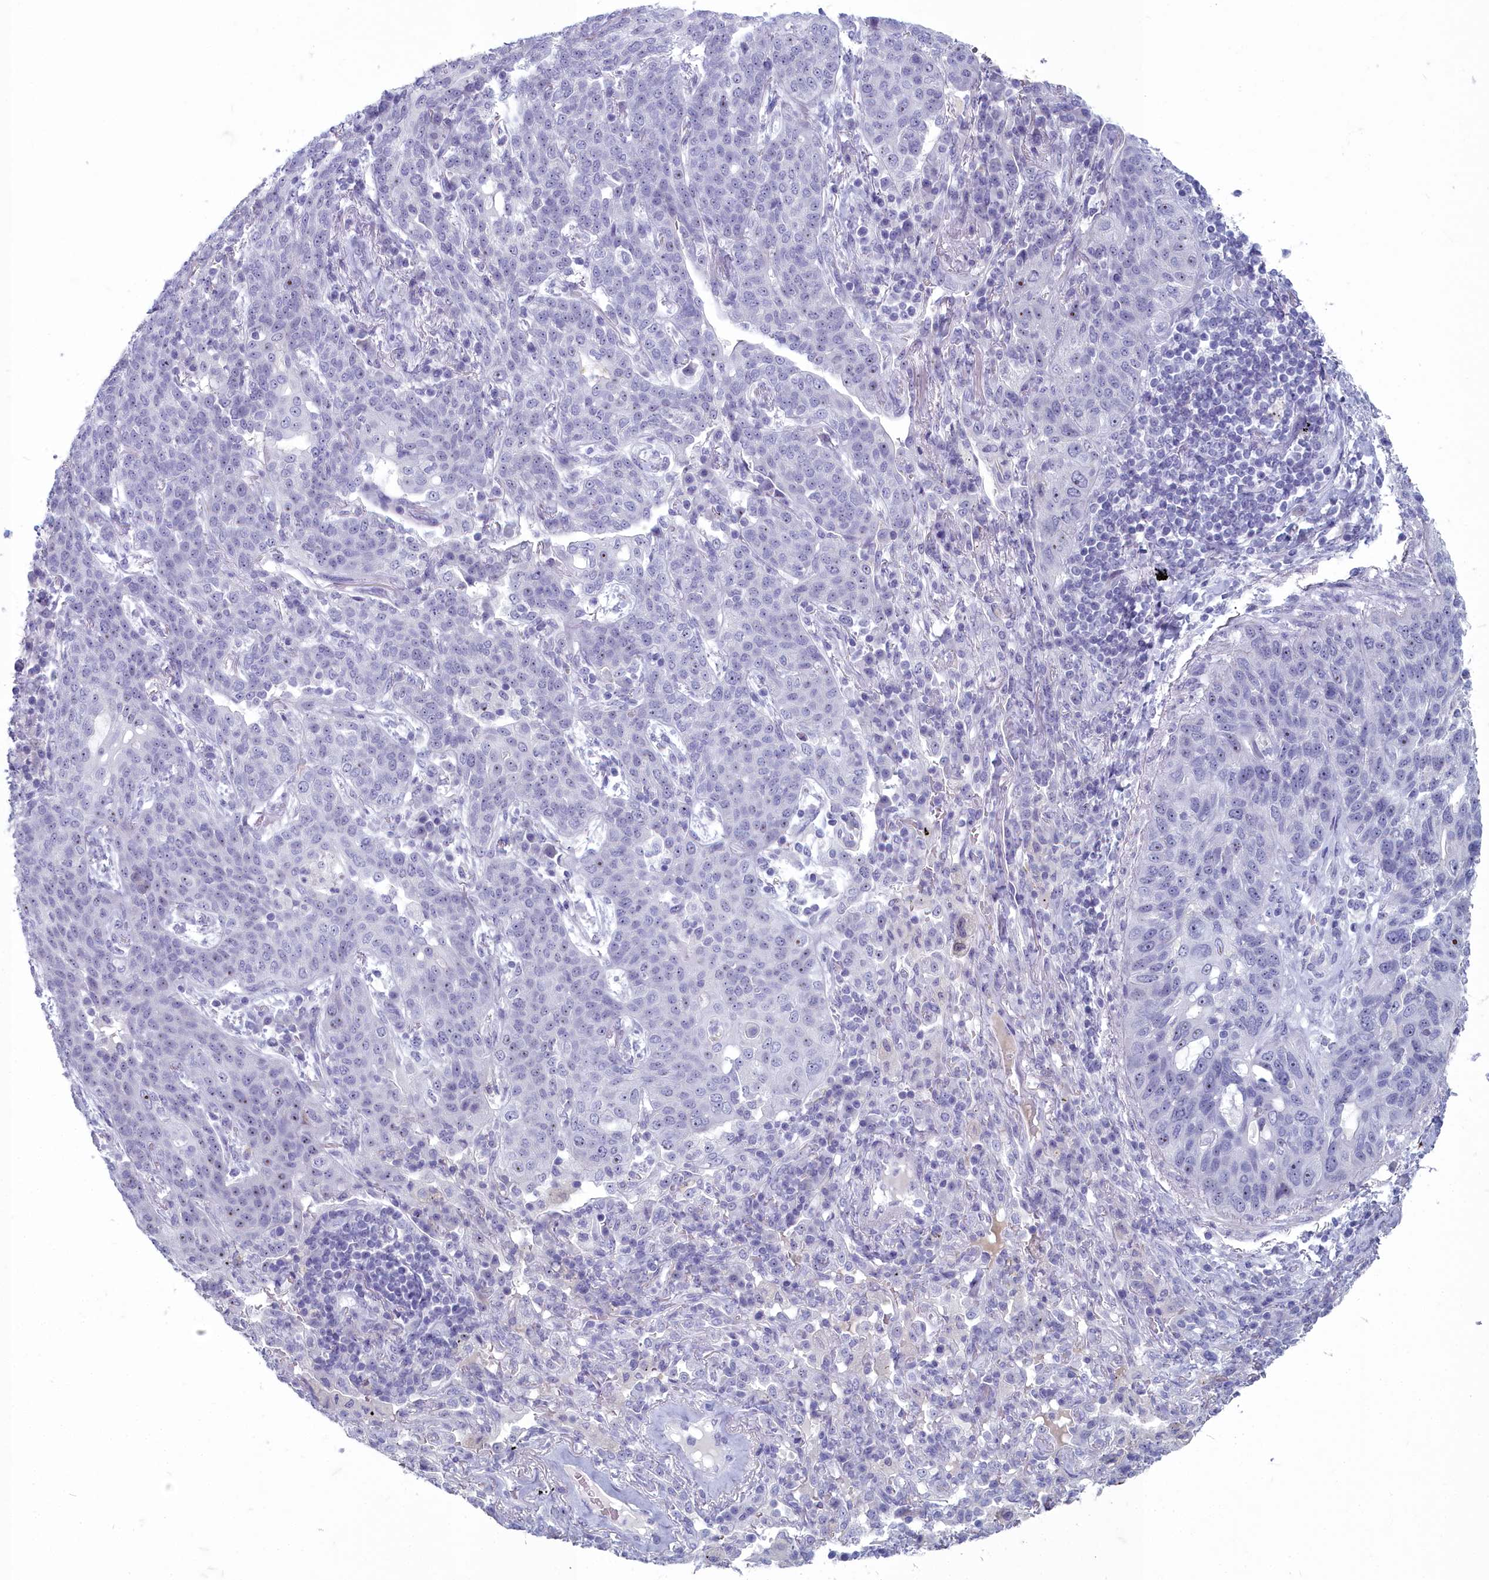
{"staining": {"intensity": "moderate", "quantity": "<25%", "location": "nuclear"}, "tissue": "lung cancer", "cell_type": "Tumor cells", "image_type": "cancer", "snomed": [{"axis": "morphology", "description": "Squamous cell carcinoma, NOS"}, {"axis": "topography", "description": "Lung"}], "caption": "High-magnification brightfield microscopy of squamous cell carcinoma (lung) stained with DAB (brown) and counterstained with hematoxylin (blue). tumor cells exhibit moderate nuclear staining is seen in about<25% of cells. (Brightfield microscopy of DAB IHC at high magnification).", "gene": "INSYN2A", "patient": {"sex": "female", "age": 70}}